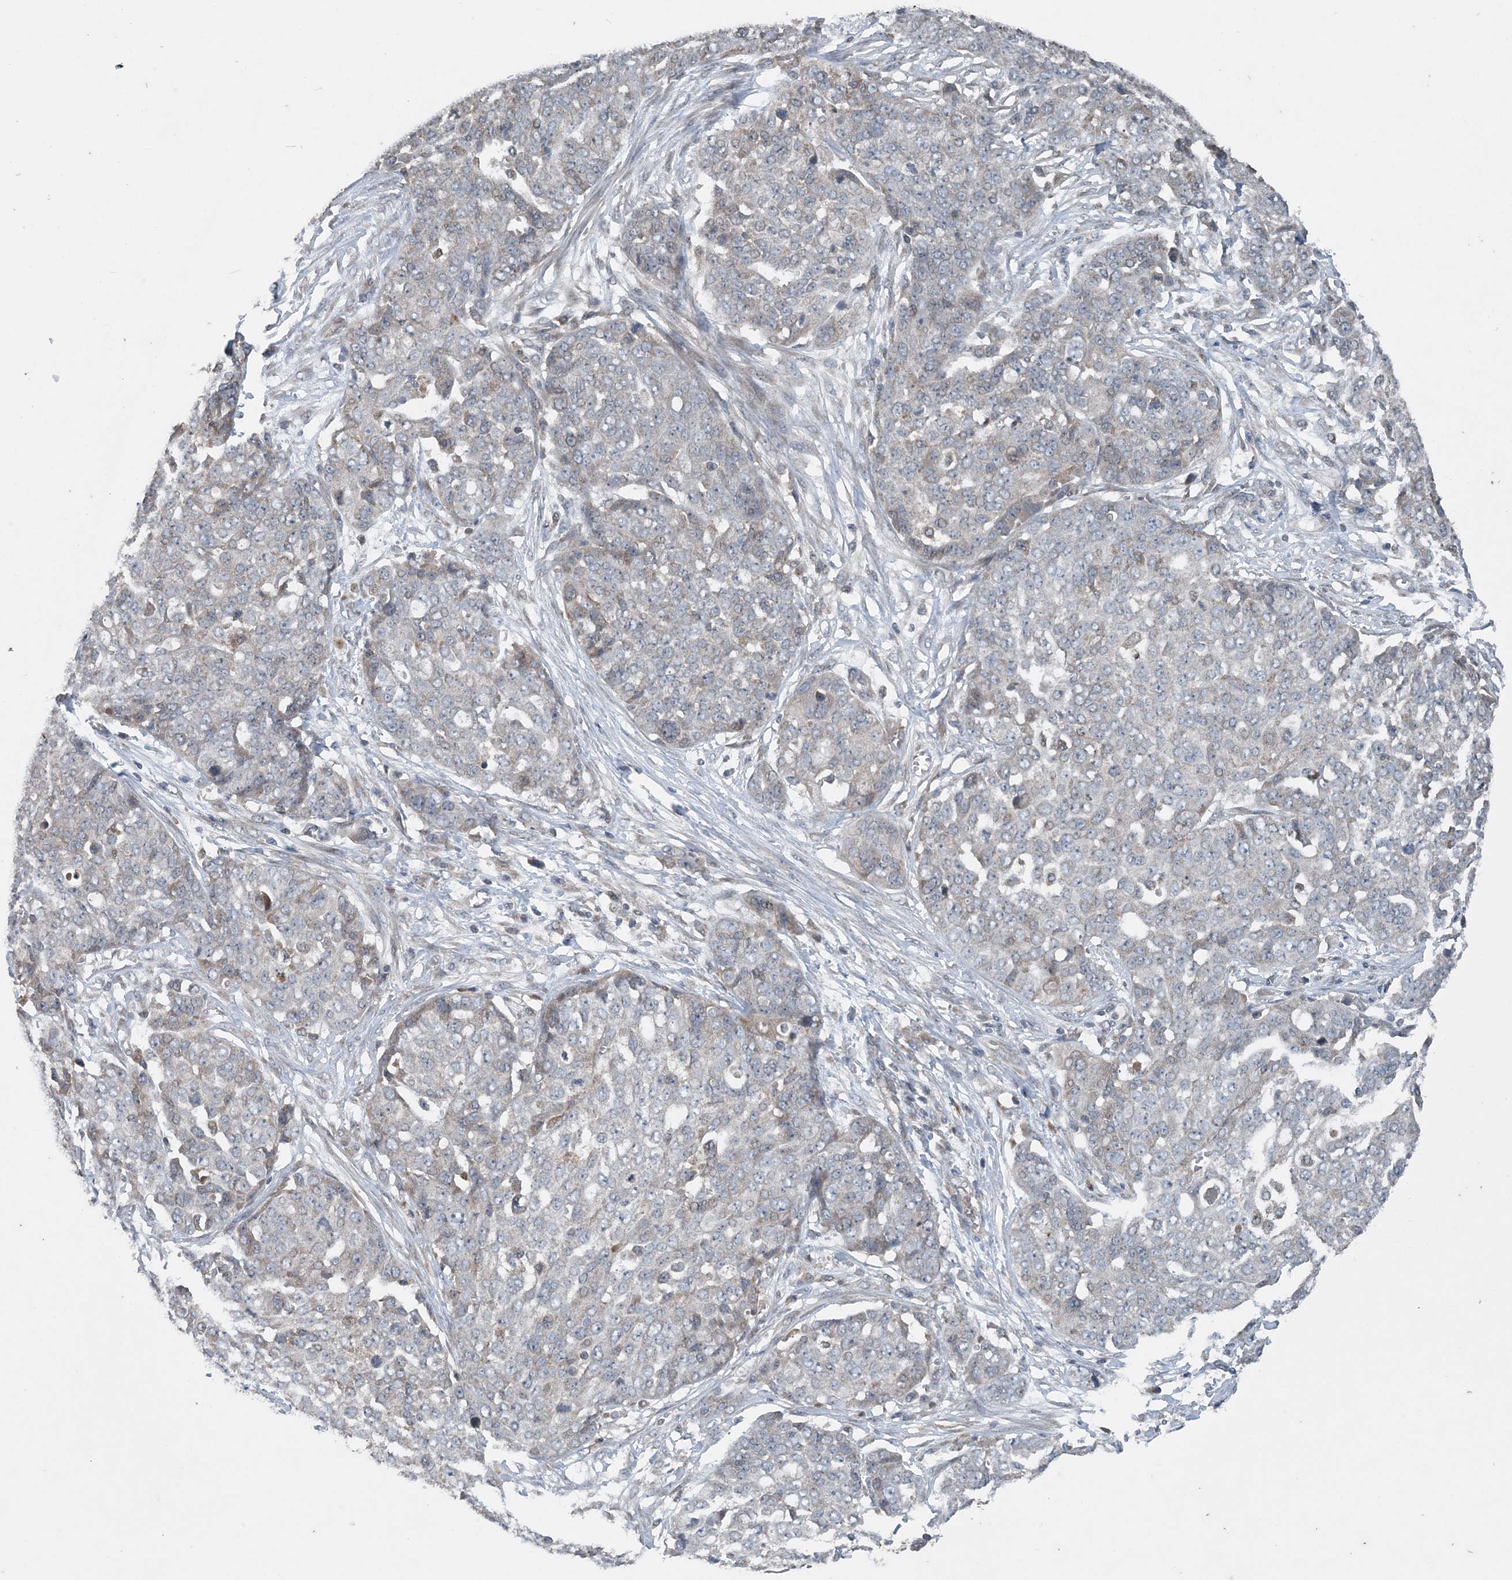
{"staining": {"intensity": "negative", "quantity": "none", "location": "none"}, "tissue": "ovarian cancer", "cell_type": "Tumor cells", "image_type": "cancer", "snomed": [{"axis": "morphology", "description": "Cystadenocarcinoma, serous, NOS"}, {"axis": "topography", "description": "Soft tissue"}, {"axis": "topography", "description": "Ovary"}], "caption": "High power microscopy image of an IHC photomicrograph of ovarian serous cystadenocarcinoma, revealing no significant staining in tumor cells.", "gene": "MYO9B", "patient": {"sex": "female", "age": 57}}